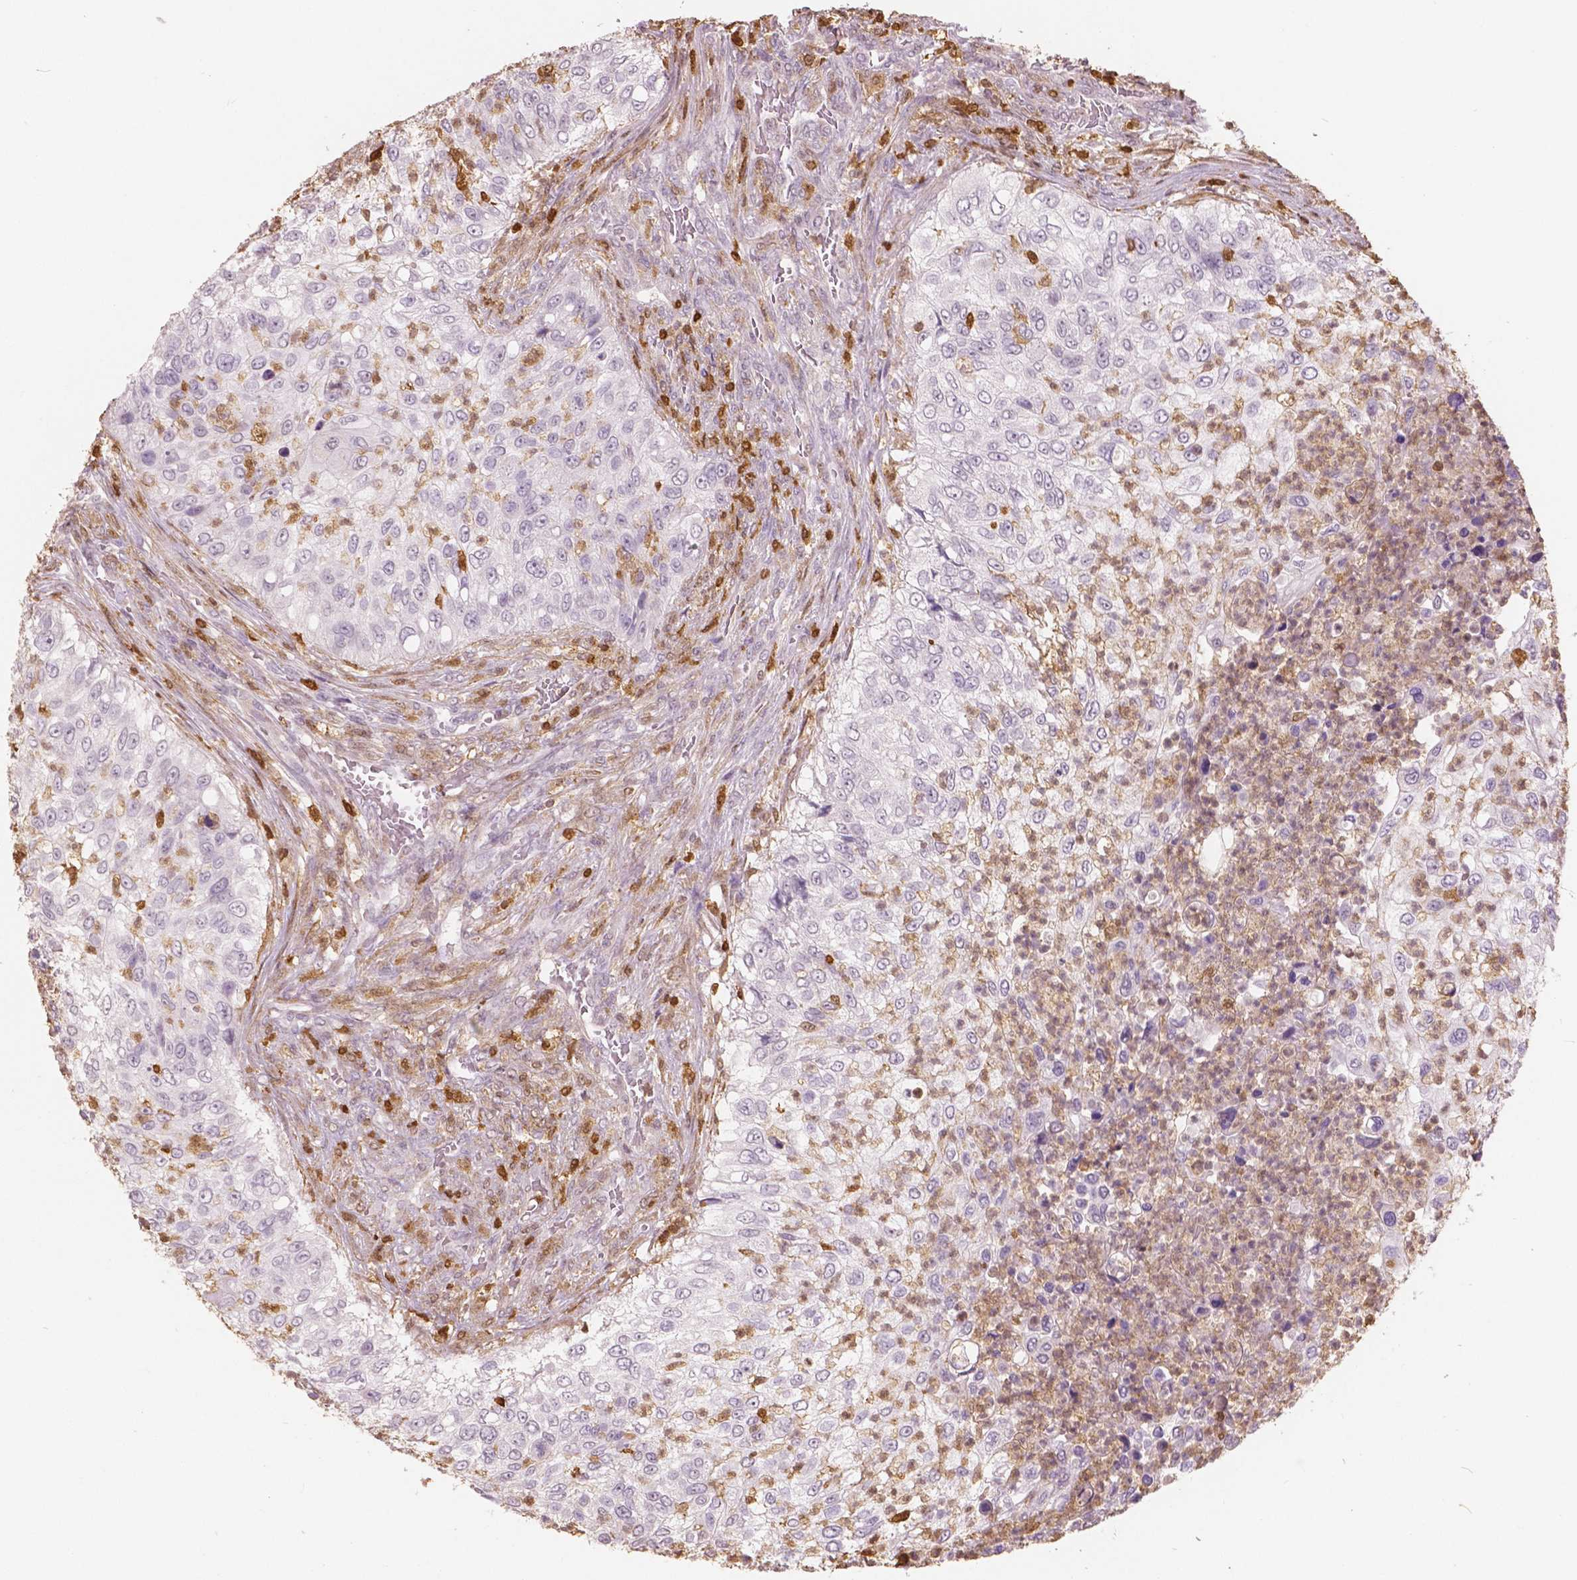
{"staining": {"intensity": "negative", "quantity": "none", "location": "none"}, "tissue": "urothelial cancer", "cell_type": "Tumor cells", "image_type": "cancer", "snomed": [{"axis": "morphology", "description": "Urothelial carcinoma, High grade"}, {"axis": "topography", "description": "Urinary bladder"}], "caption": "IHC of human urothelial cancer shows no positivity in tumor cells.", "gene": "S100A4", "patient": {"sex": "female", "age": 60}}